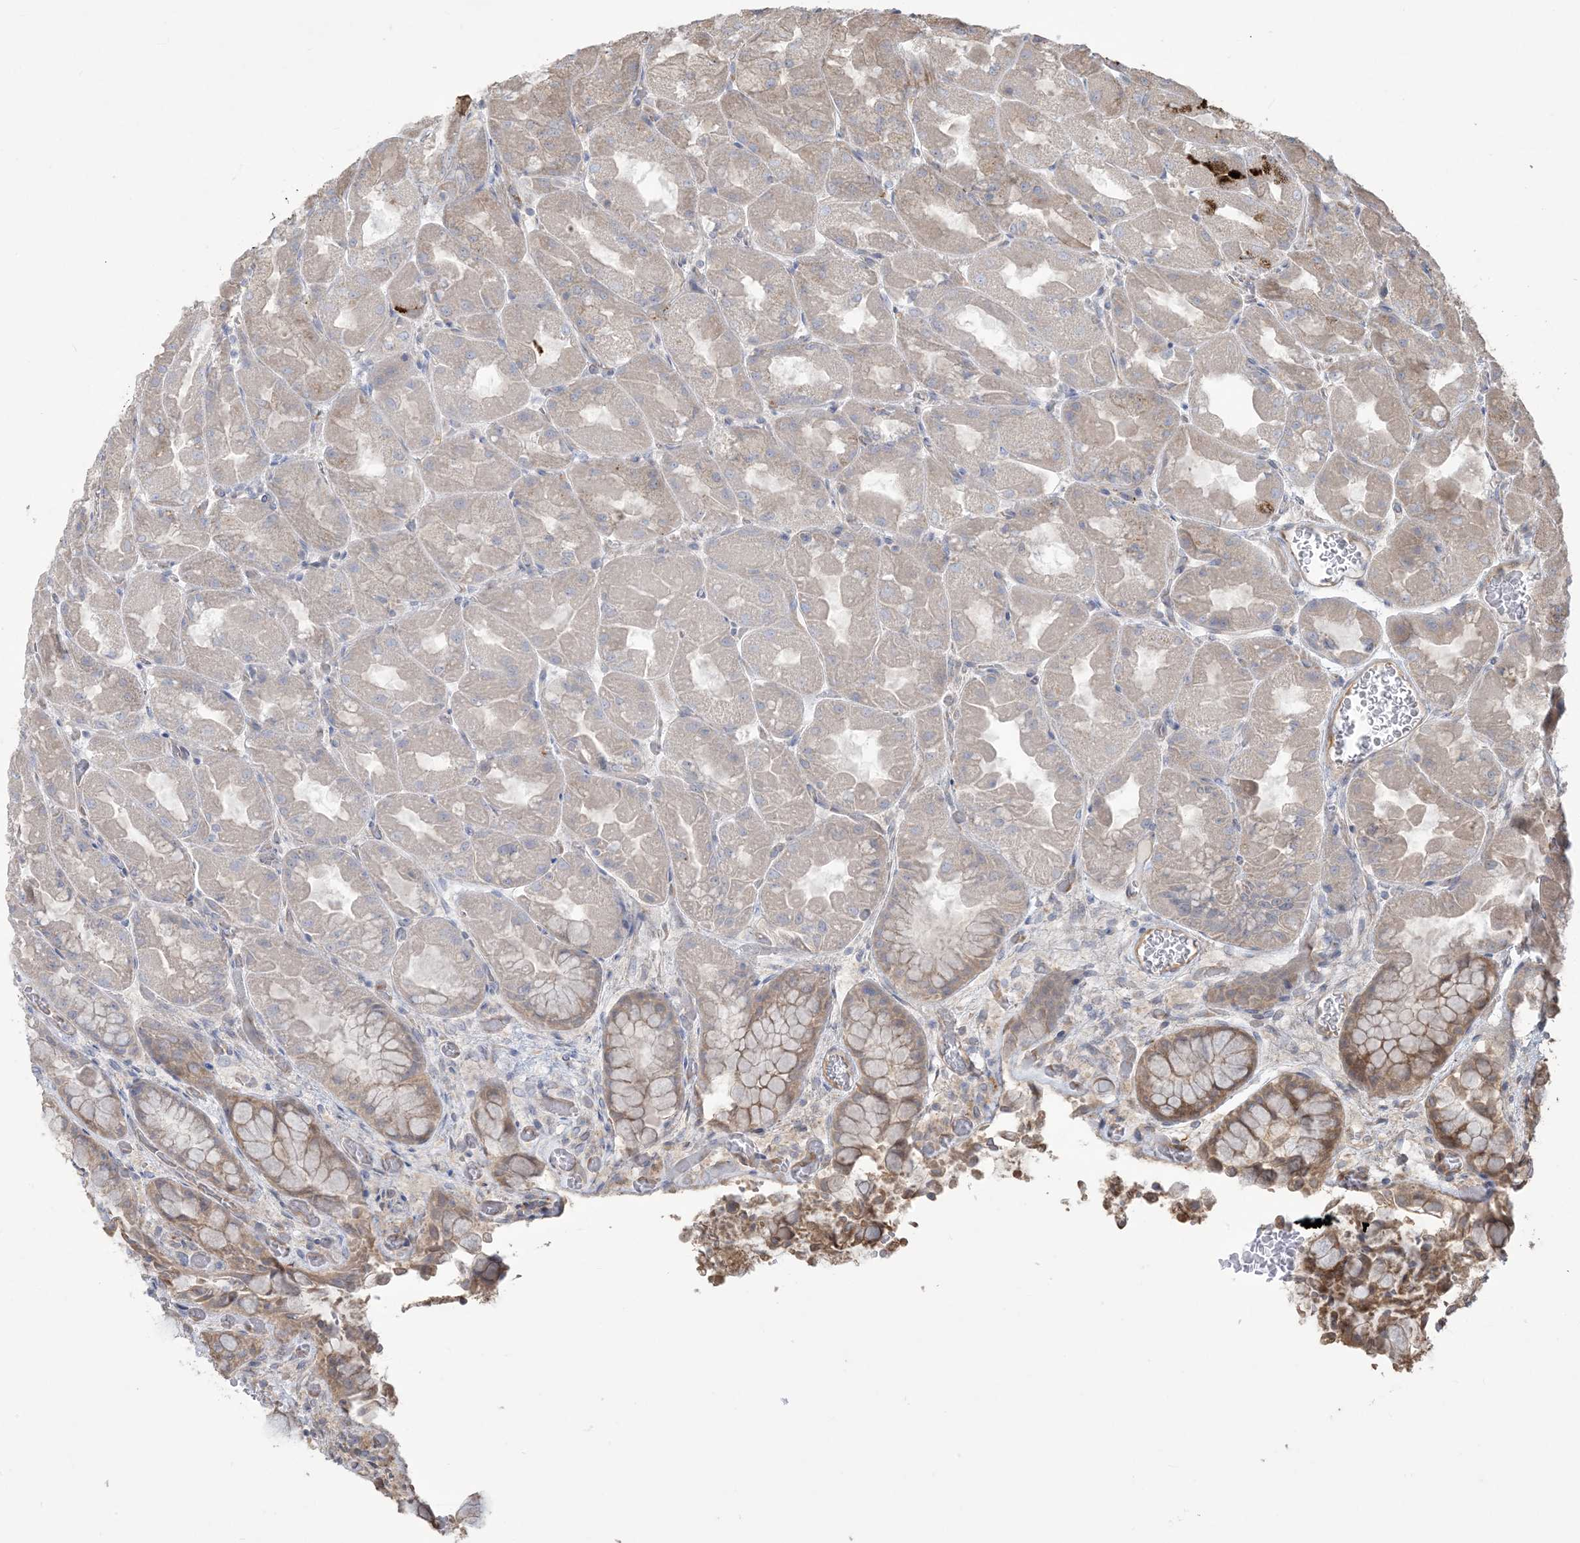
{"staining": {"intensity": "moderate", "quantity": "<25%", "location": "cytoplasmic/membranous"}, "tissue": "stomach", "cell_type": "Glandular cells", "image_type": "normal", "snomed": [{"axis": "morphology", "description": "Normal tissue, NOS"}, {"axis": "topography", "description": "Stomach"}], "caption": "DAB (3,3'-diaminobenzidine) immunohistochemical staining of benign human stomach displays moderate cytoplasmic/membranous protein staining in approximately <25% of glandular cells.", "gene": "KLHL18", "patient": {"sex": "female", "age": 61}}